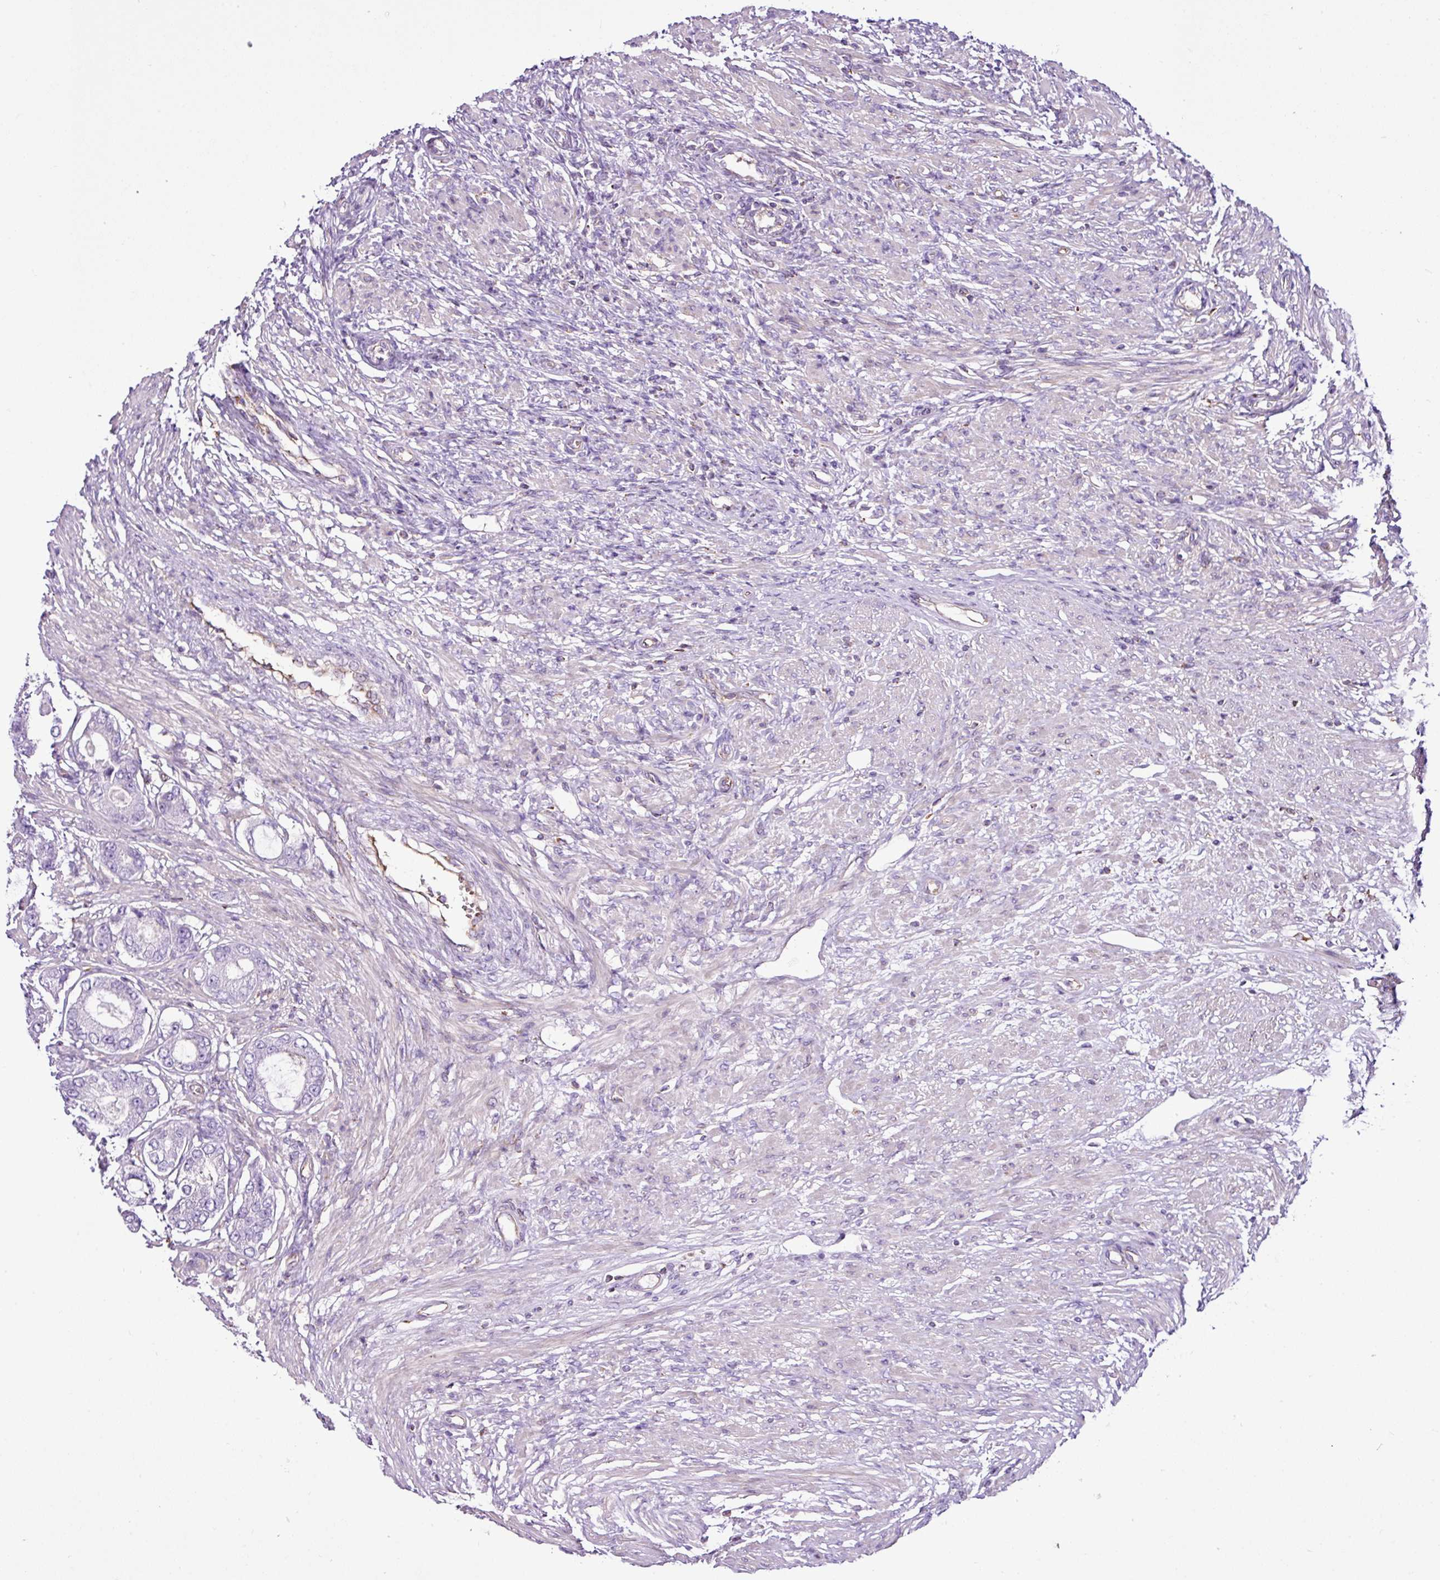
{"staining": {"intensity": "negative", "quantity": "none", "location": "none"}, "tissue": "prostate cancer", "cell_type": "Tumor cells", "image_type": "cancer", "snomed": [{"axis": "morphology", "description": "Adenocarcinoma, High grade"}, {"axis": "topography", "description": "Prostate"}], "caption": "A histopathology image of prostate cancer (high-grade adenocarcinoma) stained for a protein shows no brown staining in tumor cells.", "gene": "EME2", "patient": {"sex": "male", "age": 69}}